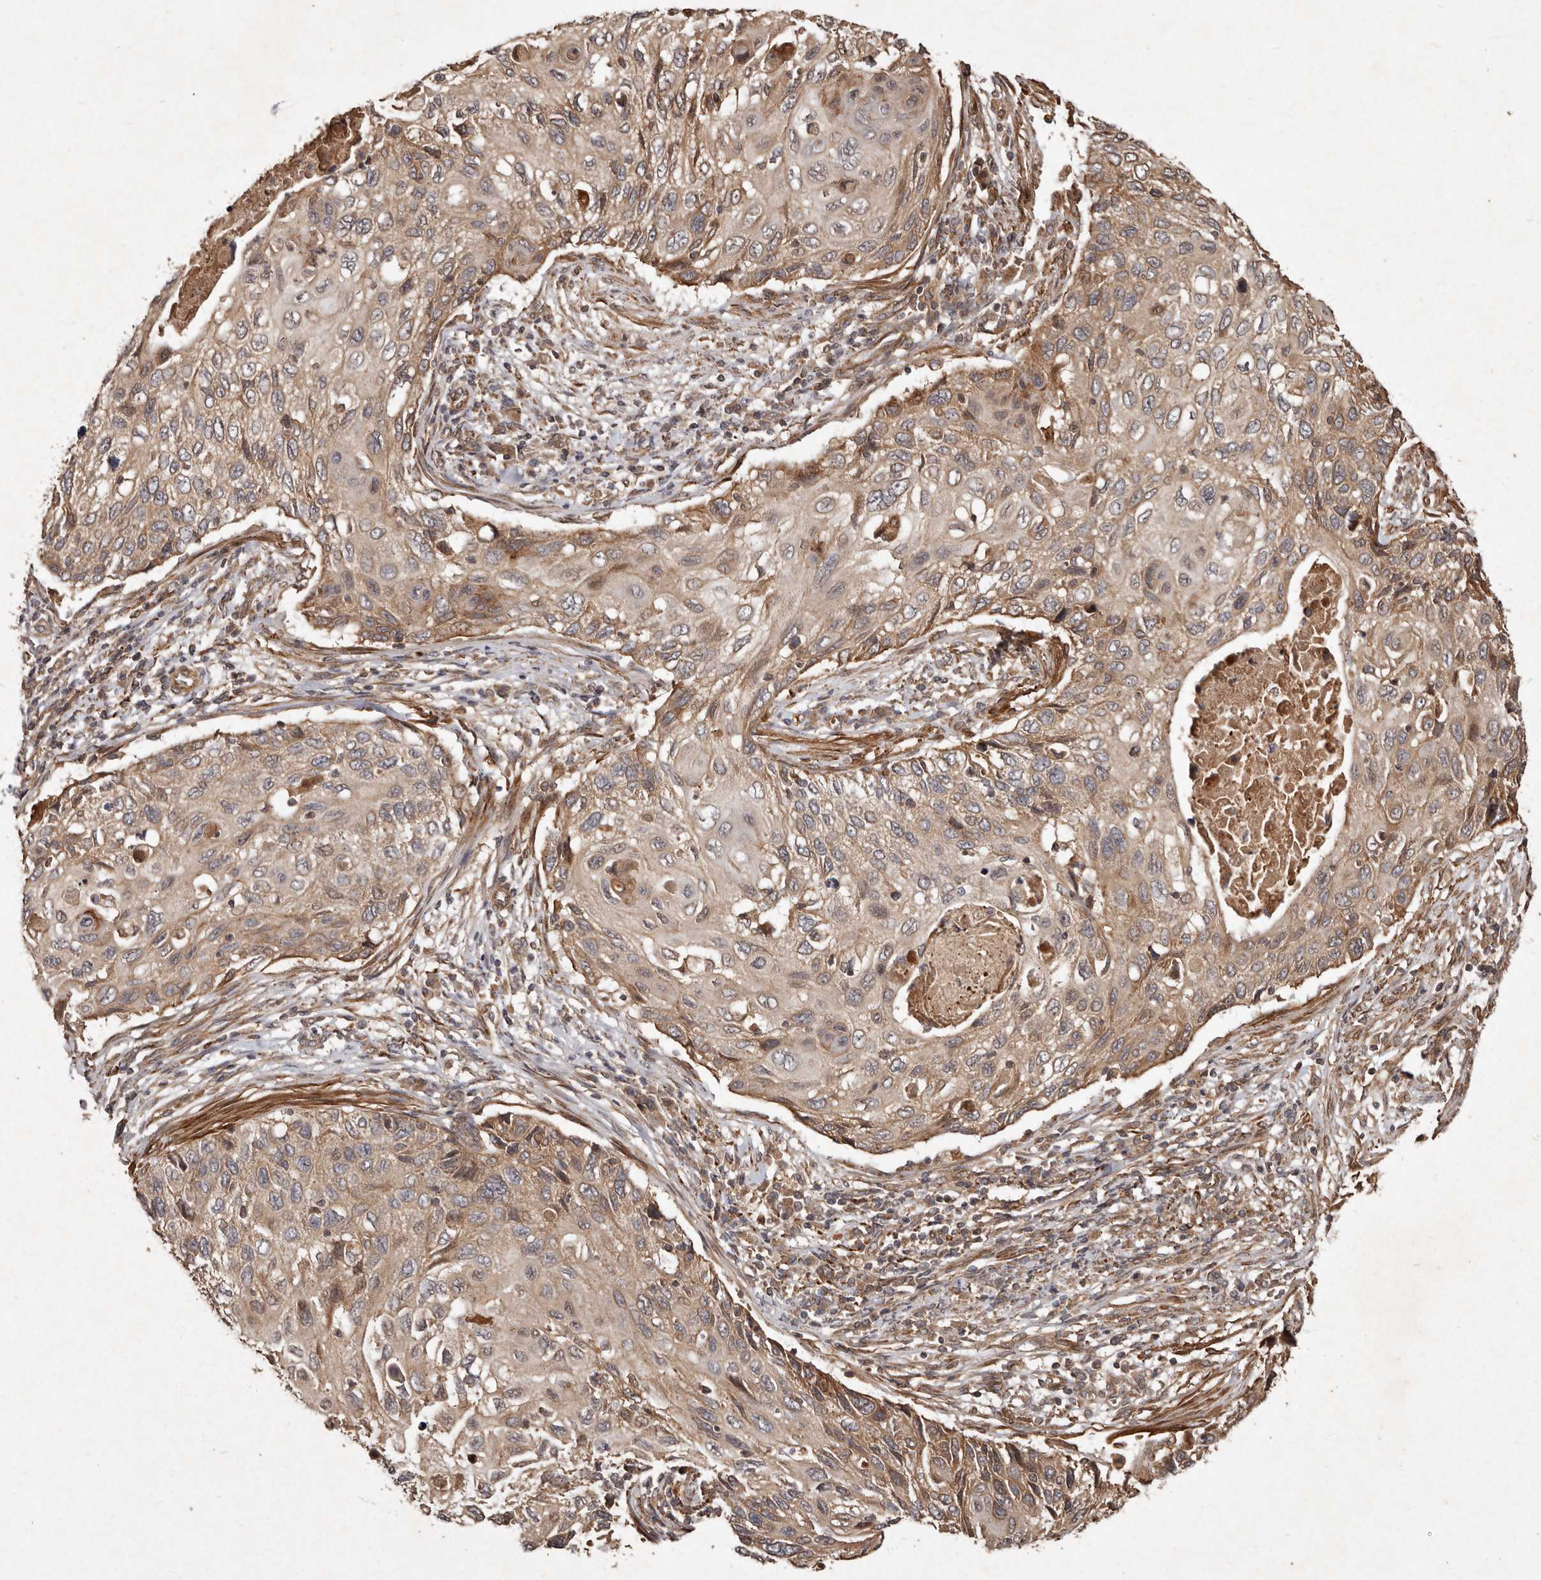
{"staining": {"intensity": "weak", "quantity": ">75%", "location": "cytoplasmic/membranous"}, "tissue": "cervical cancer", "cell_type": "Tumor cells", "image_type": "cancer", "snomed": [{"axis": "morphology", "description": "Squamous cell carcinoma, NOS"}, {"axis": "topography", "description": "Cervix"}], "caption": "There is low levels of weak cytoplasmic/membranous staining in tumor cells of cervical squamous cell carcinoma, as demonstrated by immunohistochemical staining (brown color).", "gene": "SEMA3A", "patient": {"sex": "female", "age": 70}}